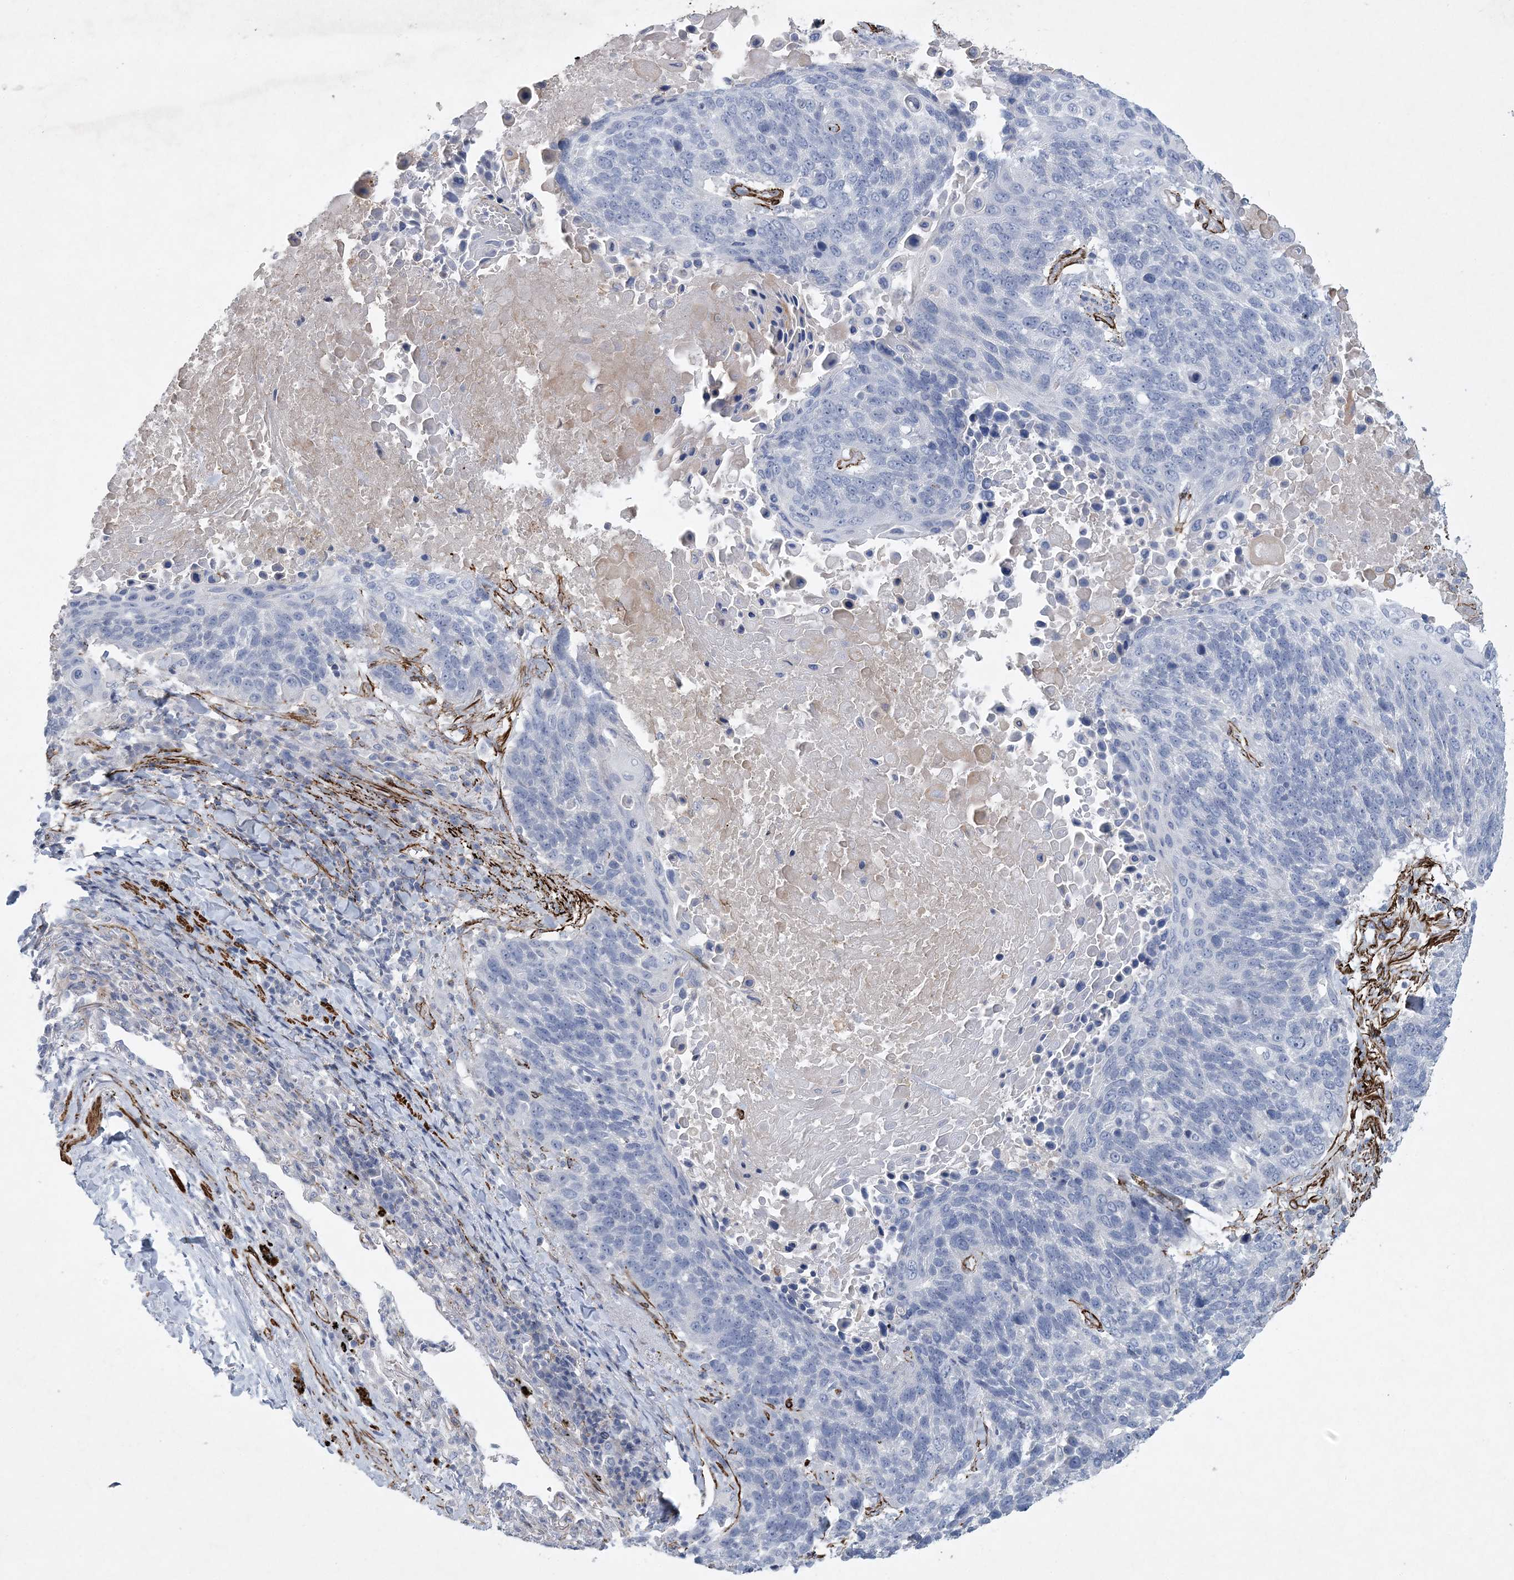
{"staining": {"intensity": "negative", "quantity": "none", "location": "none"}, "tissue": "lung cancer", "cell_type": "Tumor cells", "image_type": "cancer", "snomed": [{"axis": "morphology", "description": "Squamous cell carcinoma, NOS"}, {"axis": "topography", "description": "Lung"}], "caption": "Protein analysis of squamous cell carcinoma (lung) shows no significant positivity in tumor cells. (DAB (3,3'-diaminobenzidine) immunohistochemistry (IHC), high magnification).", "gene": "ARSJ", "patient": {"sex": "male", "age": 66}}